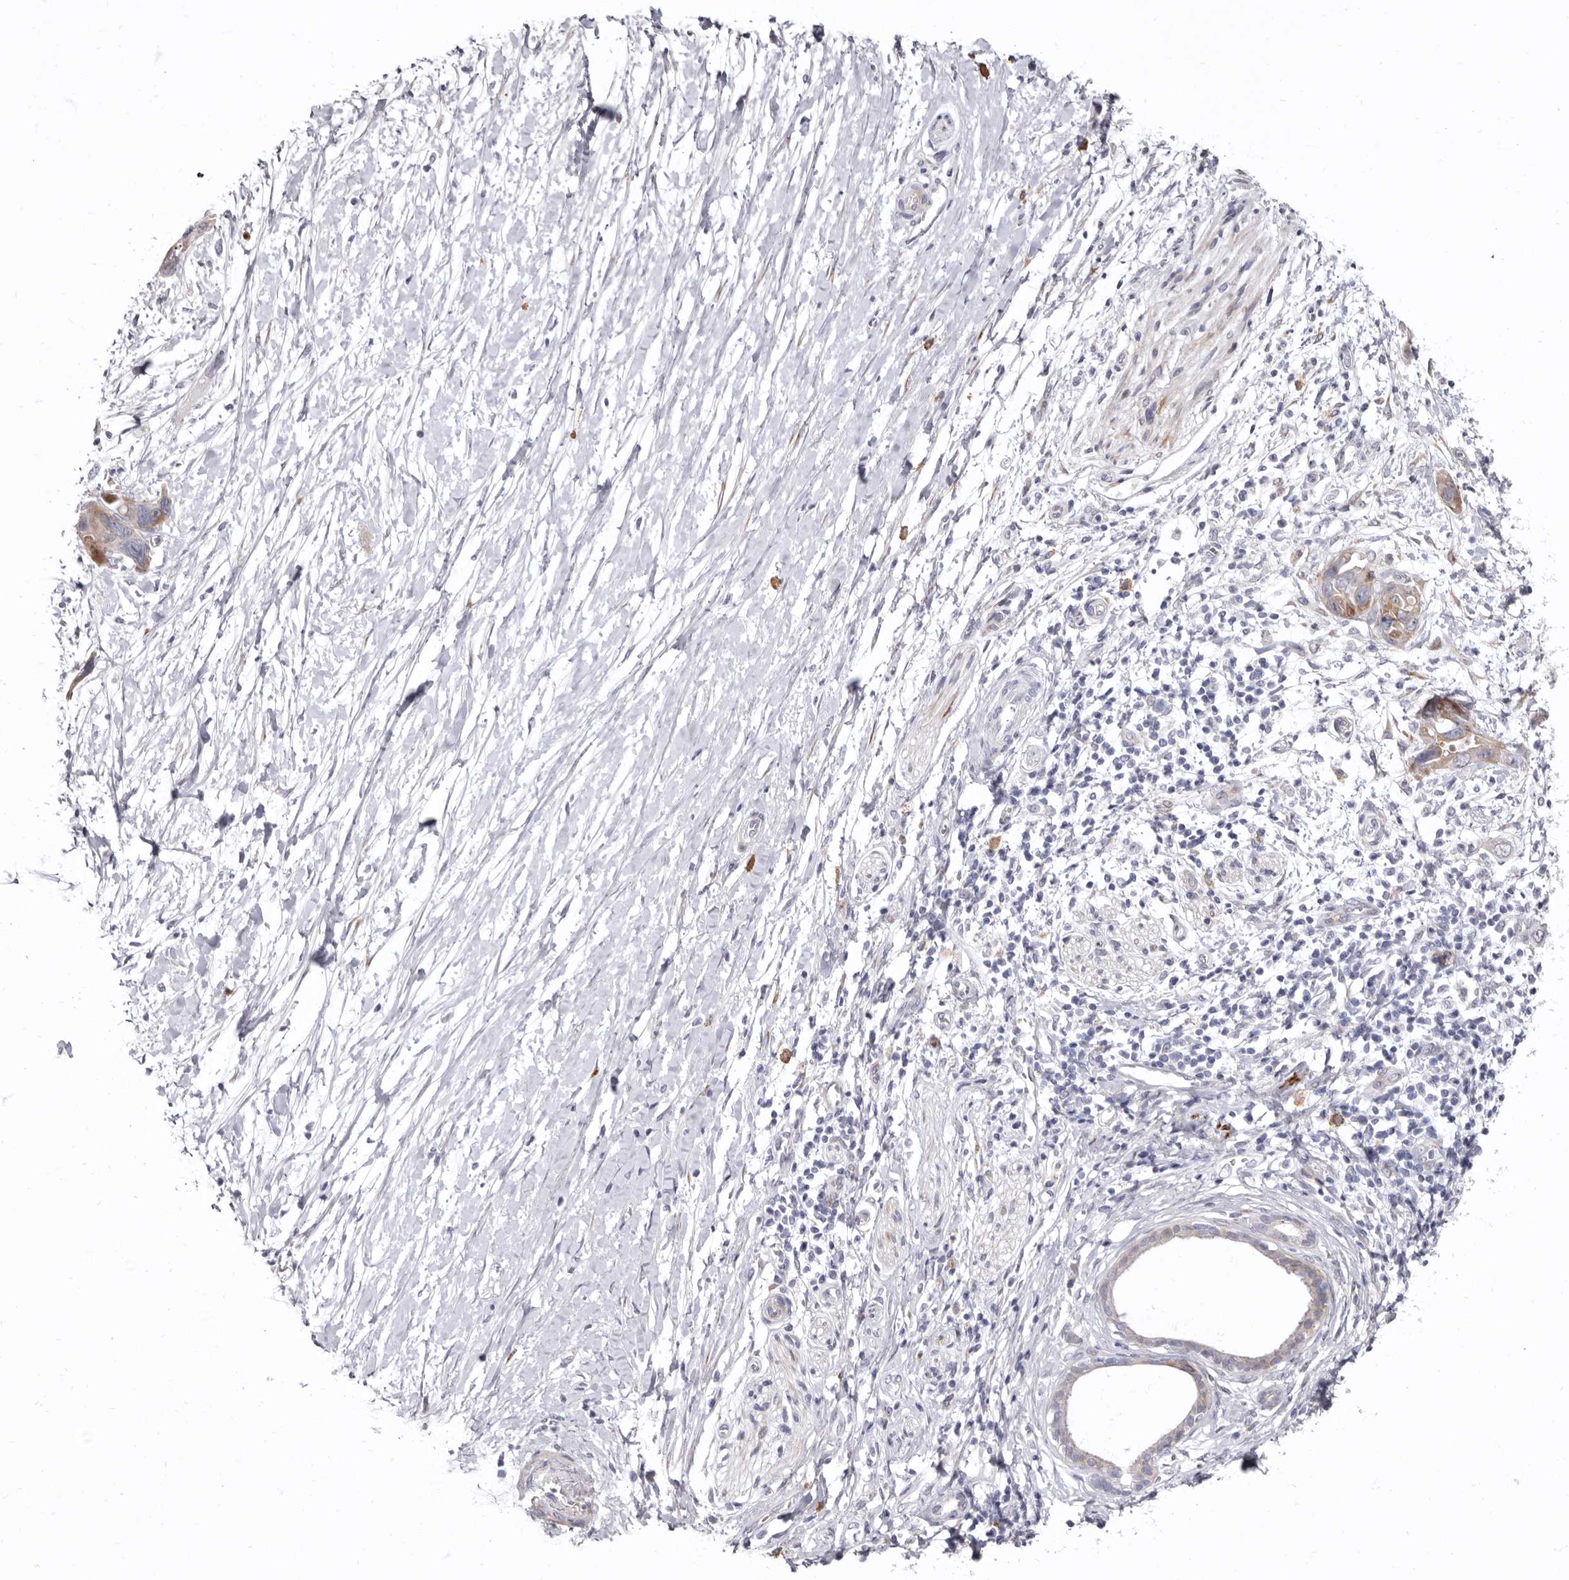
{"staining": {"intensity": "moderate", "quantity": "<25%", "location": "cytoplasmic/membranous"}, "tissue": "pancreatic cancer", "cell_type": "Tumor cells", "image_type": "cancer", "snomed": [{"axis": "morphology", "description": "Adenocarcinoma, NOS"}, {"axis": "topography", "description": "Pancreas"}], "caption": "Approximately <25% of tumor cells in human adenocarcinoma (pancreatic) show moderate cytoplasmic/membranous protein expression as visualized by brown immunohistochemical staining.", "gene": "AIDA", "patient": {"sex": "female", "age": 72}}